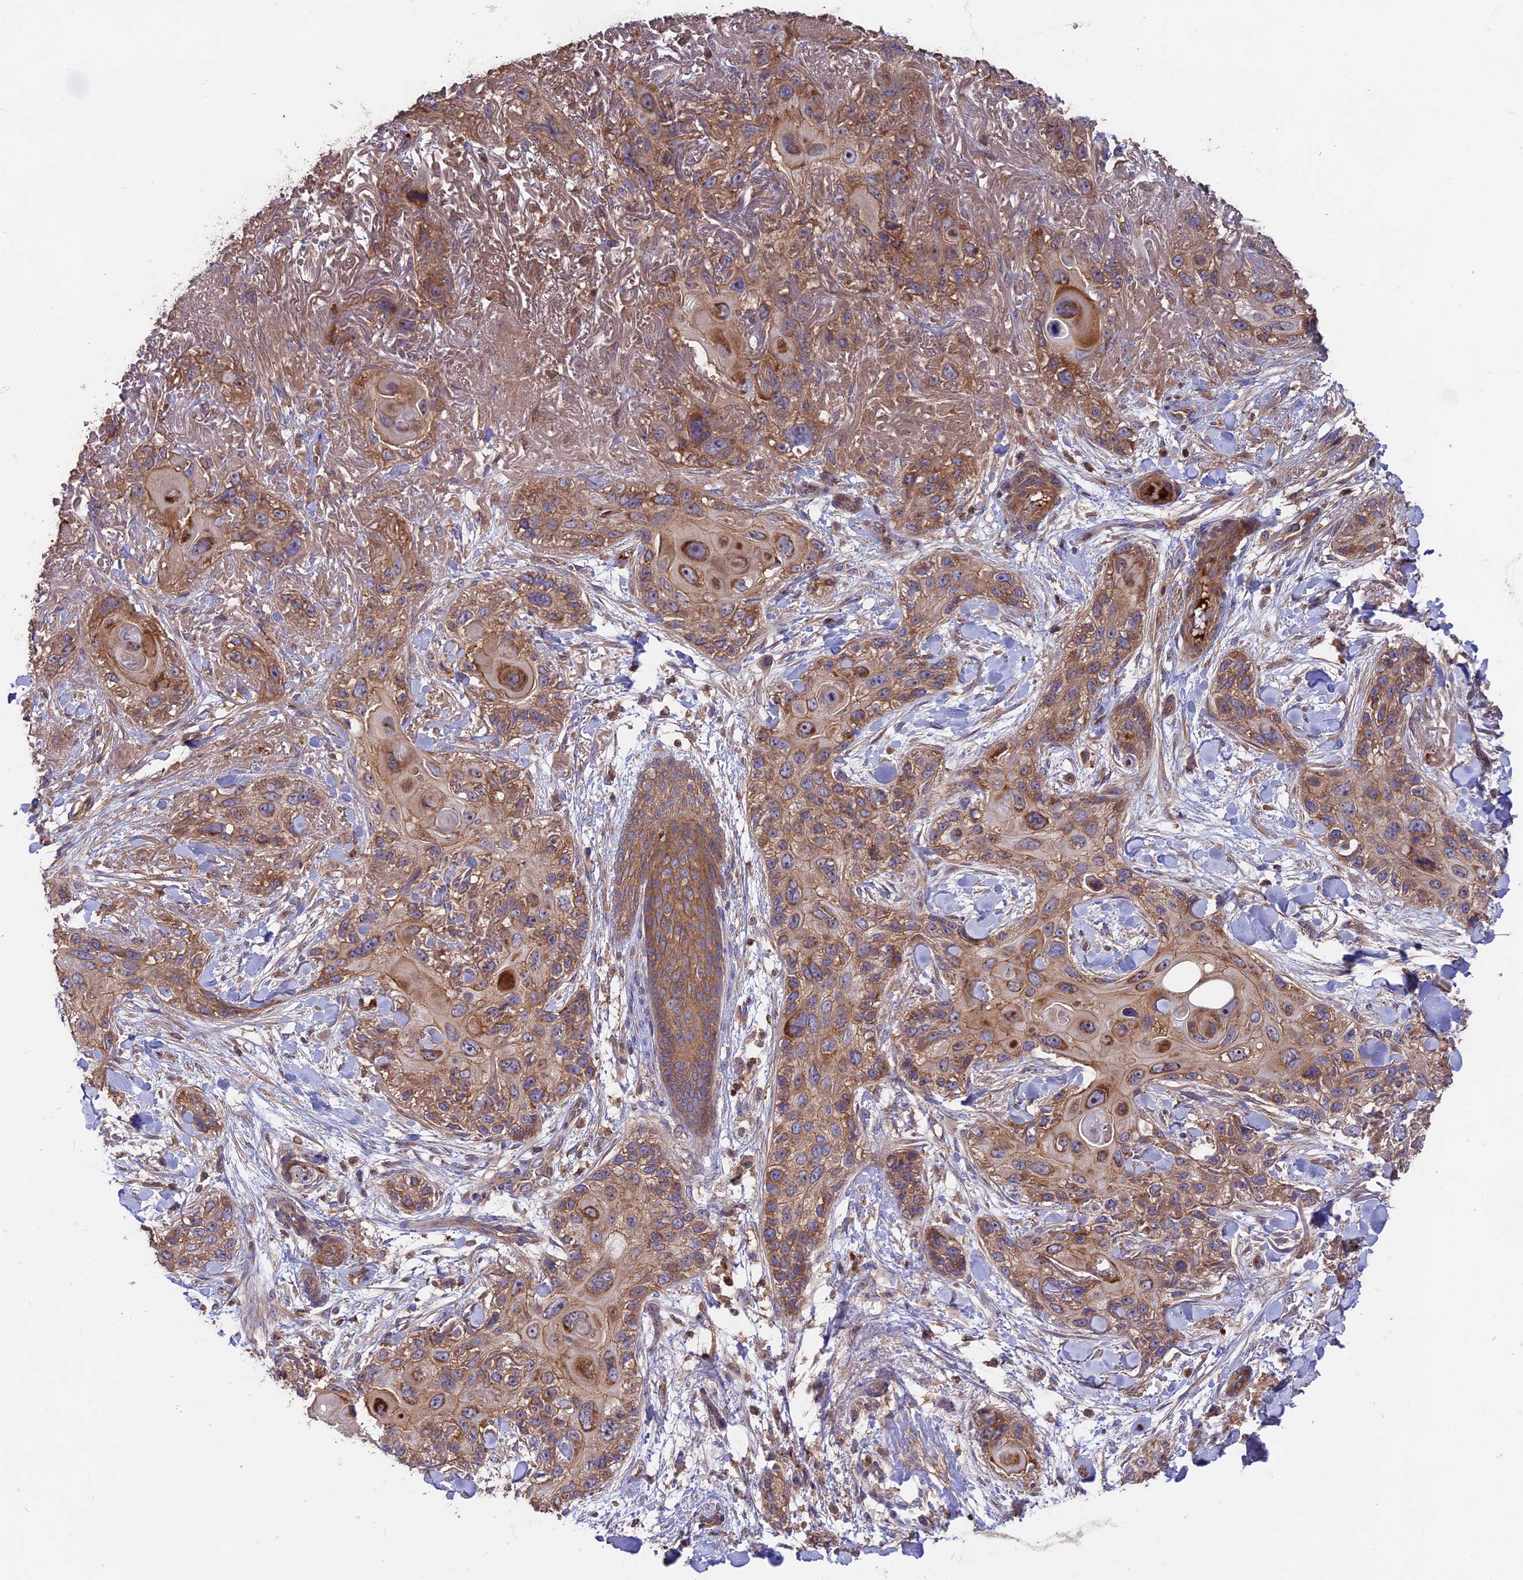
{"staining": {"intensity": "moderate", "quantity": ">75%", "location": "cytoplasmic/membranous"}, "tissue": "skin cancer", "cell_type": "Tumor cells", "image_type": "cancer", "snomed": [{"axis": "morphology", "description": "Normal tissue, NOS"}, {"axis": "morphology", "description": "Squamous cell carcinoma, NOS"}, {"axis": "topography", "description": "Skin"}], "caption": "Moderate cytoplasmic/membranous expression for a protein is identified in approximately >75% of tumor cells of squamous cell carcinoma (skin) using immunohistochemistry.", "gene": "NUDT8", "patient": {"sex": "male", "age": 72}}